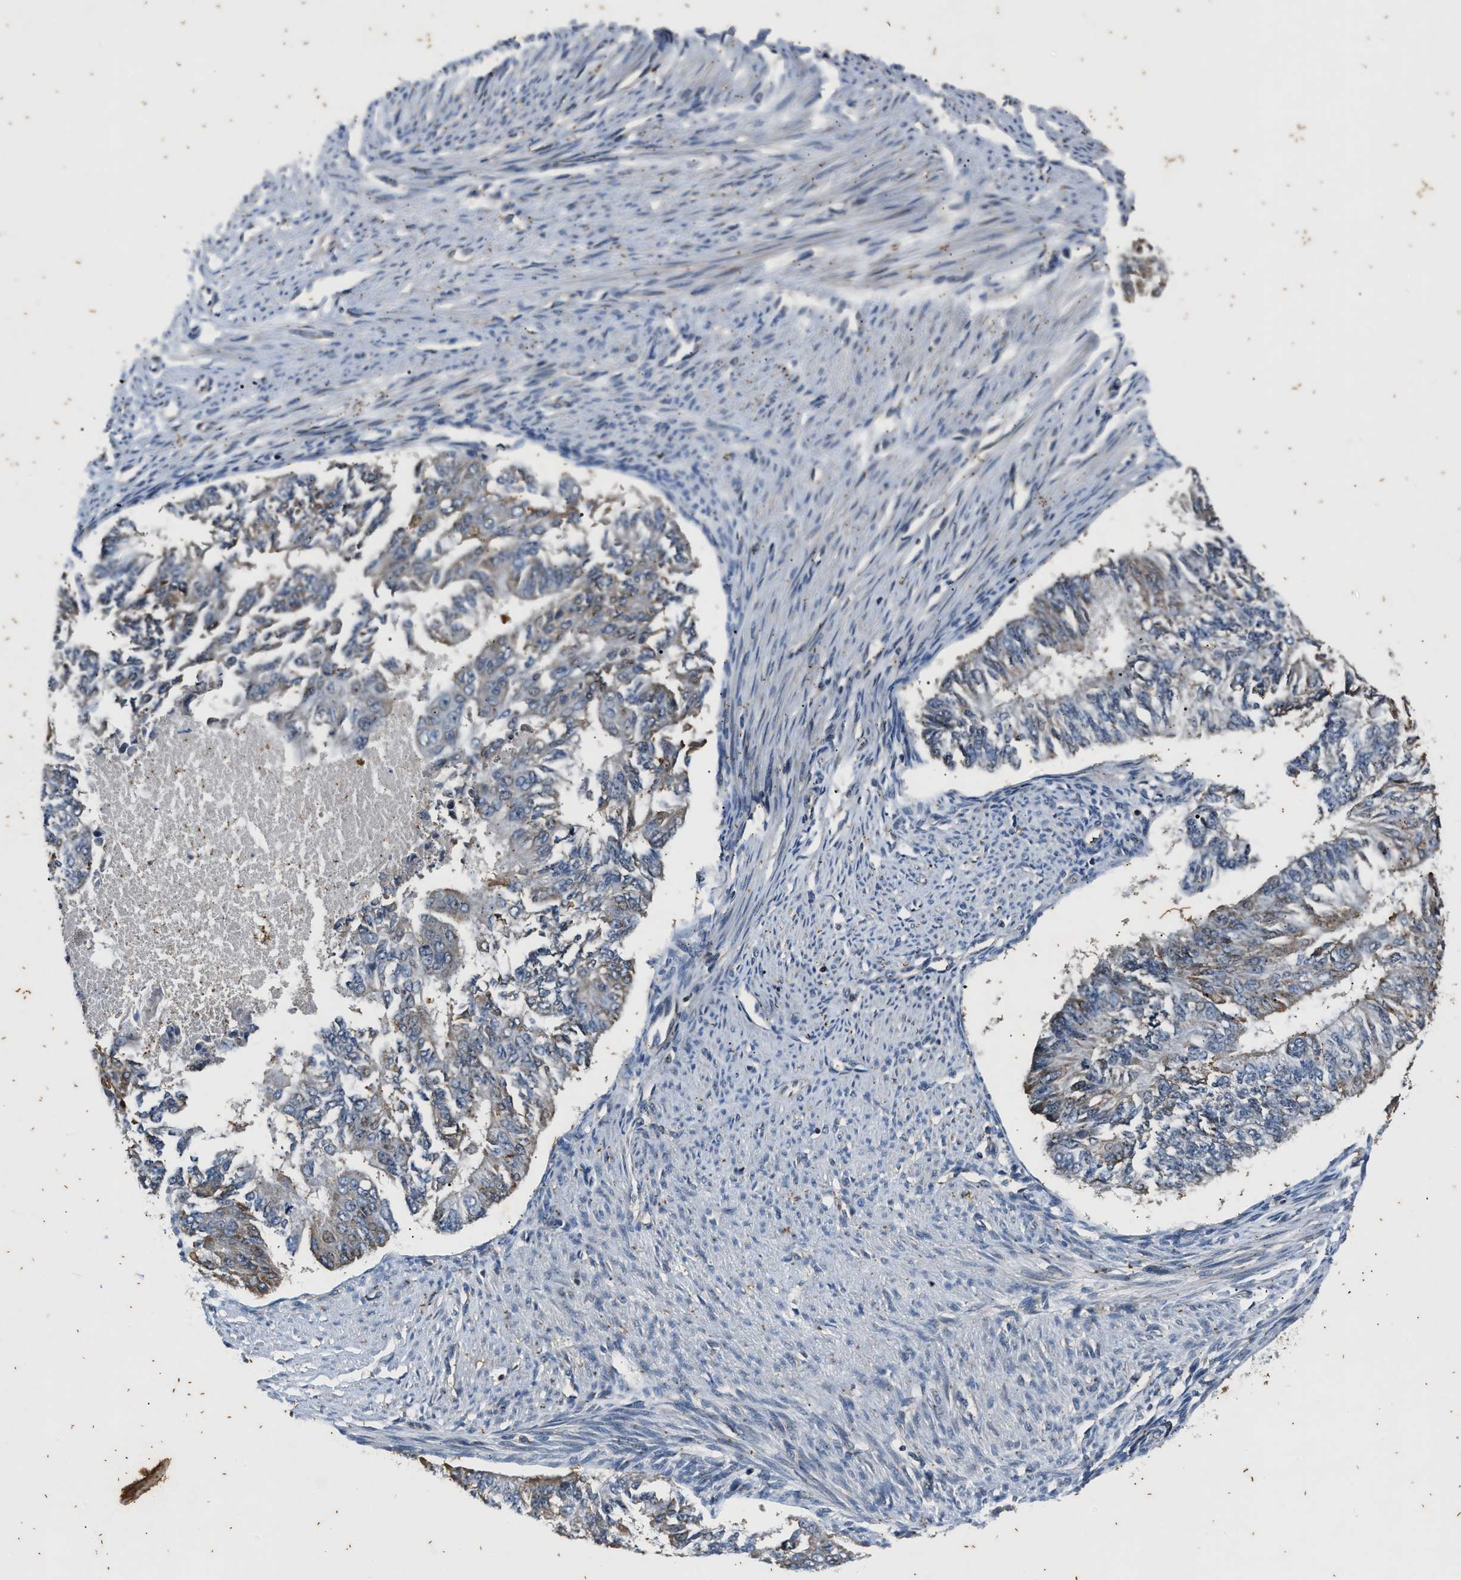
{"staining": {"intensity": "weak", "quantity": "<25%", "location": "cytoplasmic/membranous"}, "tissue": "endometrial cancer", "cell_type": "Tumor cells", "image_type": "cancer", "snomed": [{"axis": "morphology", "description": "Adenocarcinoma, NOS"}, {"axis": "topography", "description": "Endometrium"}], "caption": "Tumor cells are negative for protein expression in human endometrial cancer (adenocarcinoma).", "gene": "PTPN7", "patient": {"sex": "female", "age": 32}}